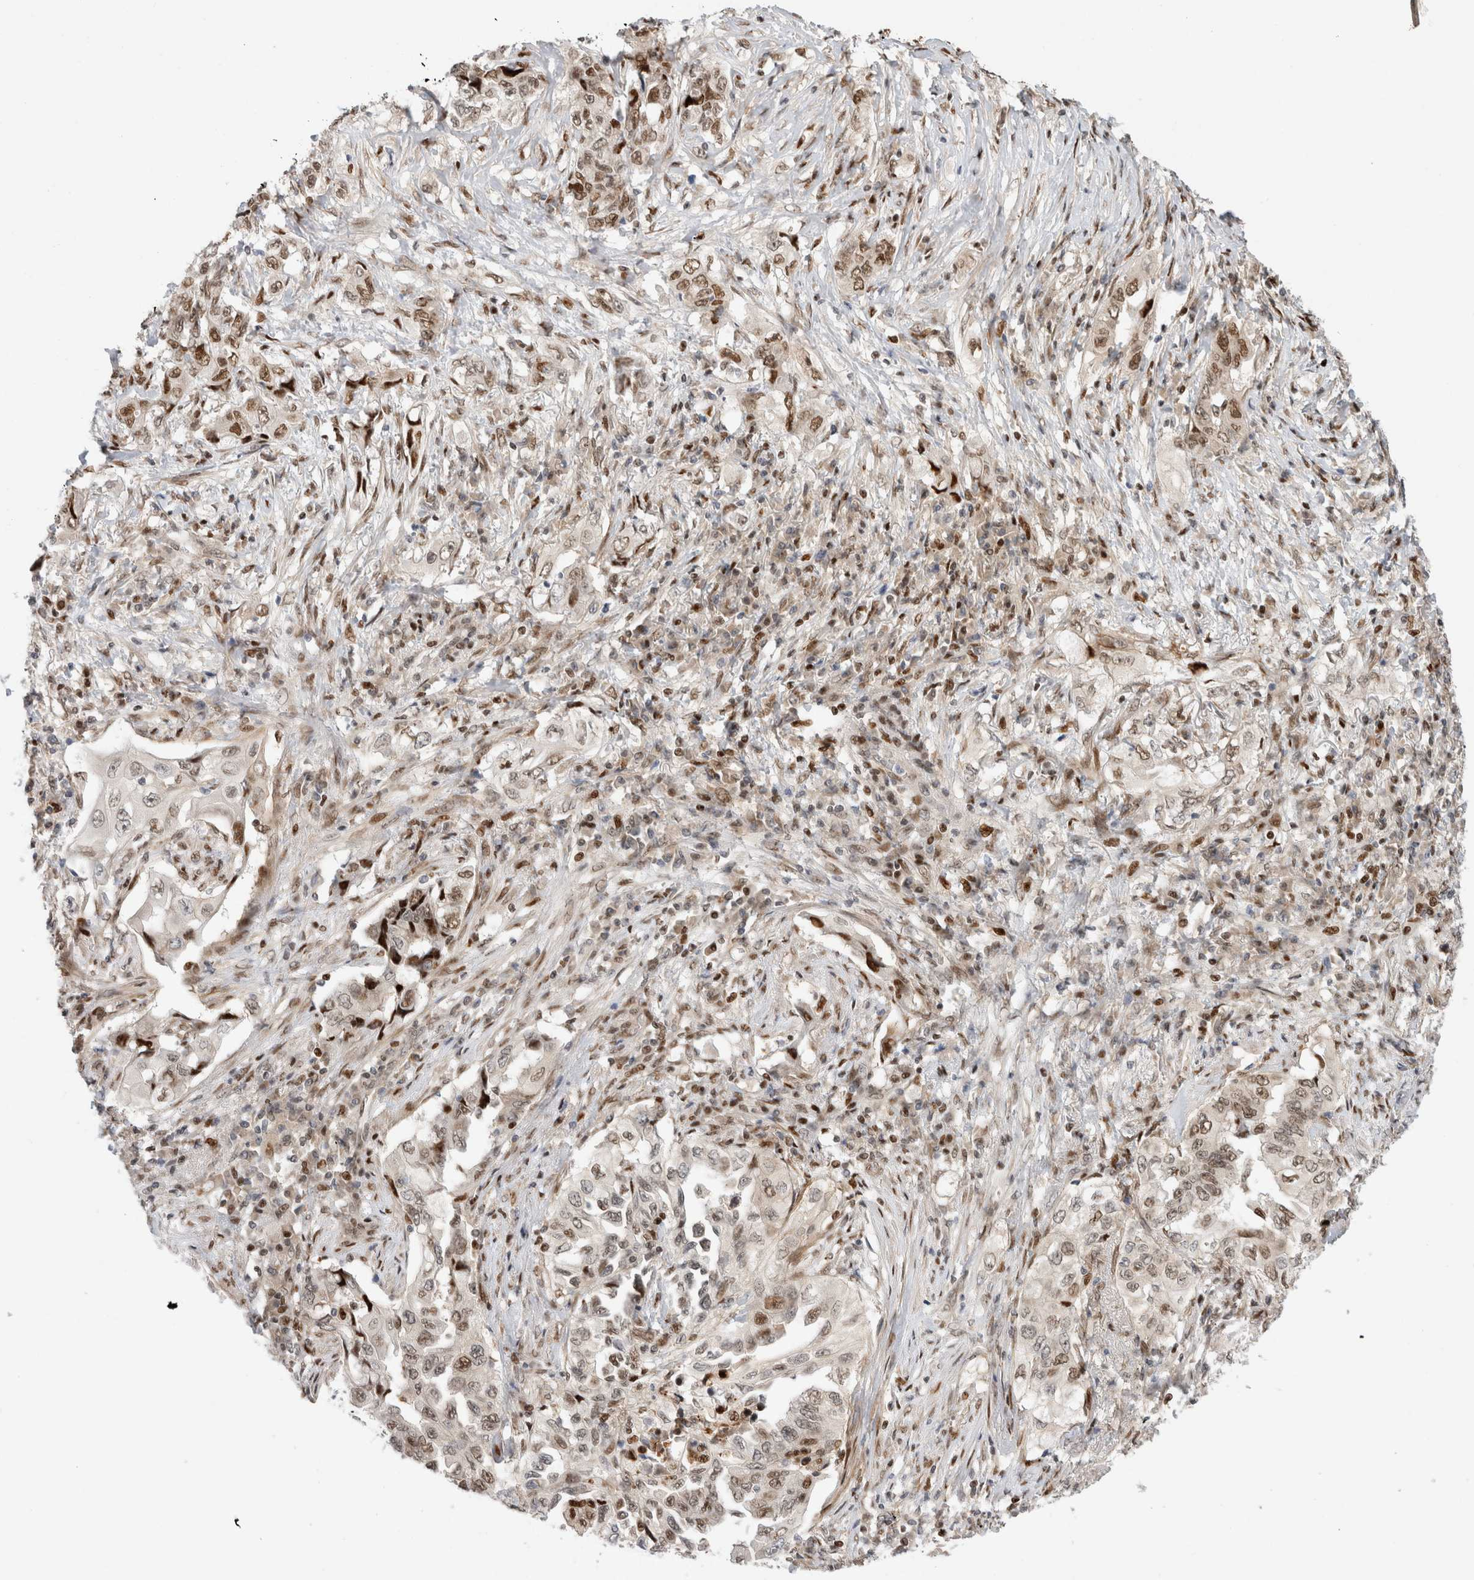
{"staining": {"intensity": "moderate", "quantity": ">75%", "location": "nuclear"}, "tissue": "lung cancer", "cell_type": "Tumor cells", "image_type": "cancer", "snomed": [{"axis": "morphology", "description": "Adenocarcinoma, NOS"}, {"axis": "topography", "description": "Lung"}], "caption": "Protein expression analysis of lung adenocarcinoma displays moderate nuclear expression in approximately >75% of tumor cells.", "gene": "TCF4", "patient": {"sex": "female", "age": 51}}